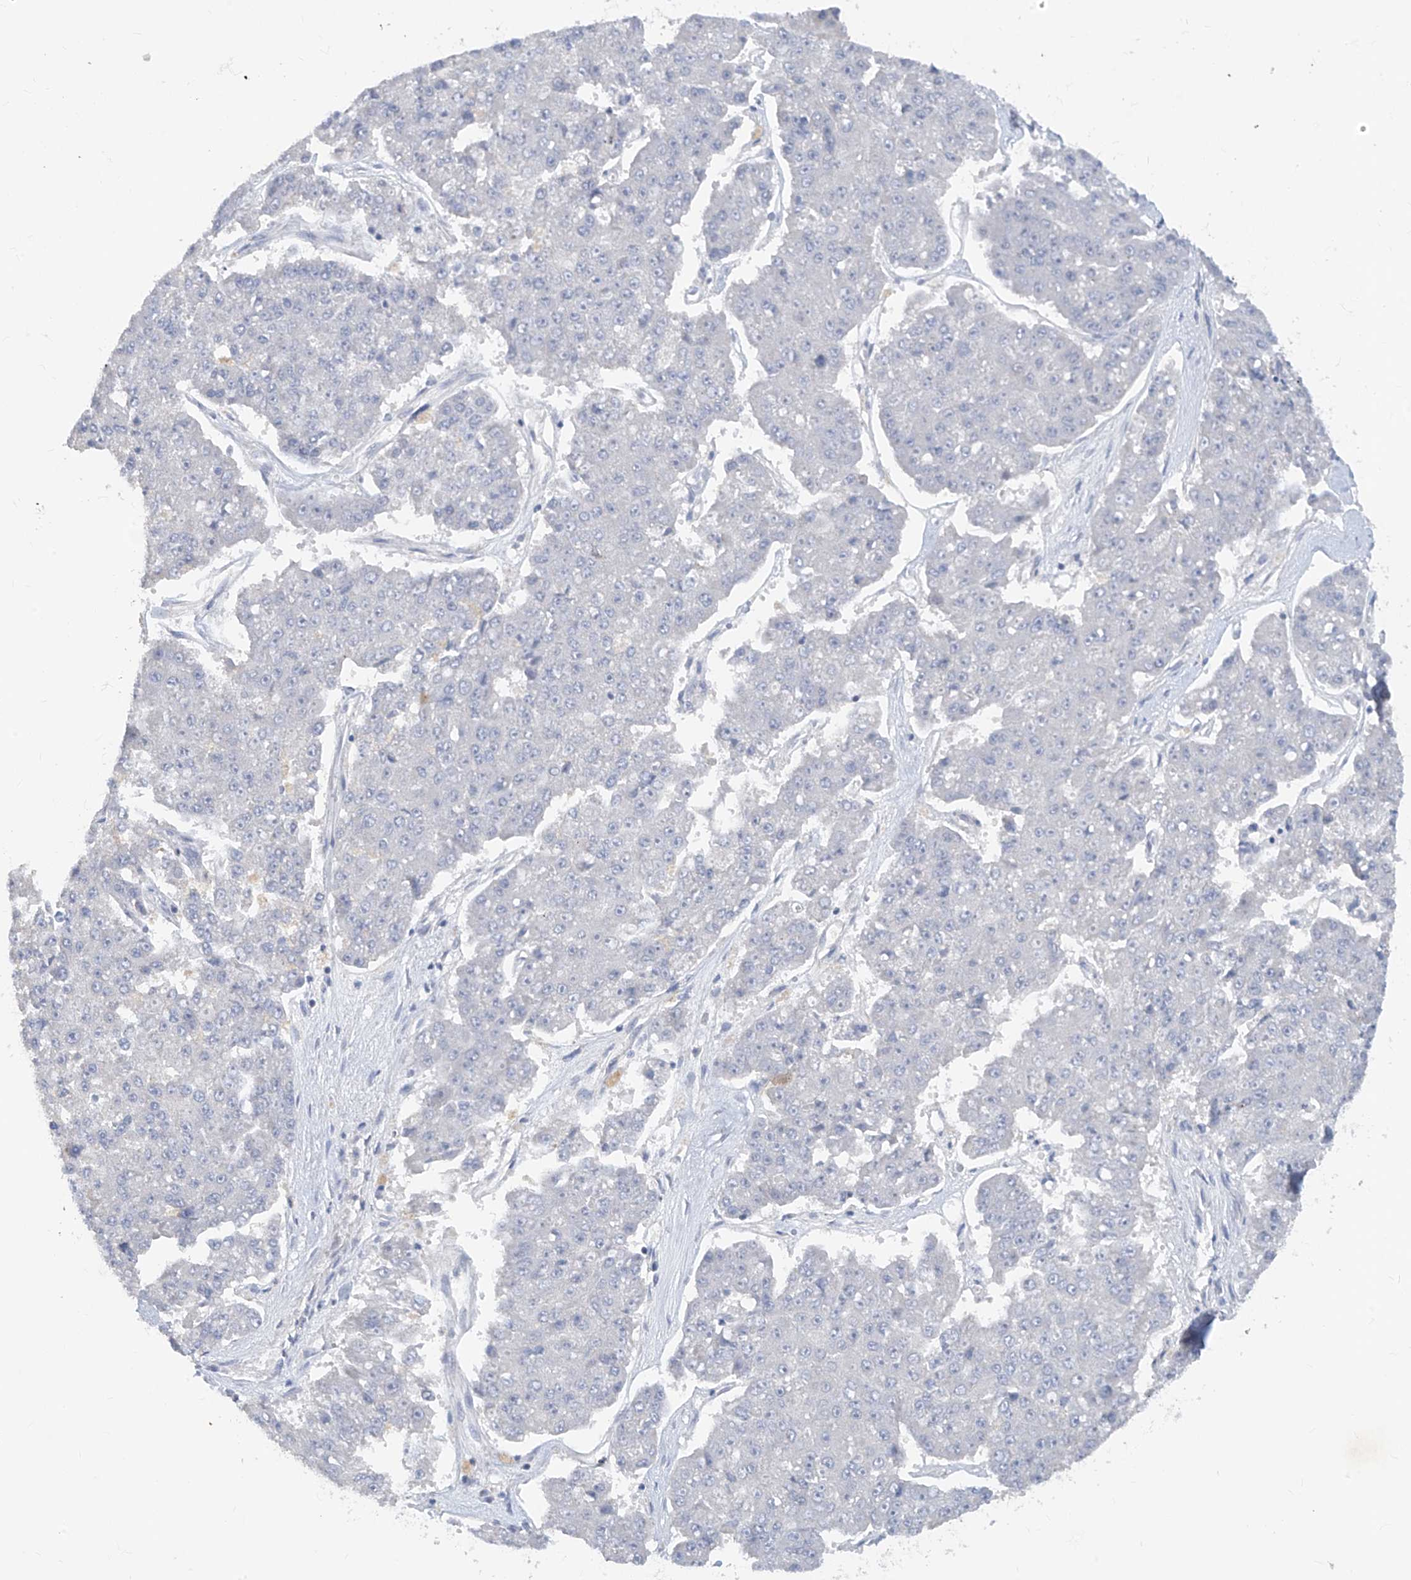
{"staining": {"intensity": "negative", "quantity": "none", "location": "none"}, "tissue": "pancreatic cancer", "cell_type": "Tumor cells", "image_type": "cancer", "snomed": [{"axis": "morphology", "description": "Adenocarcinoma, NOS"}, {"axis": "topography", "description": "Pancreas"}], "caption": "The micrograph displays no significant staining in tumor cells of pancreatic adenocarcinoma. (DAB (3,3'-diaminobenzidine) immunohistochemistry (IHC) with hematoxylin counter stain).", "gene": "TBX21", "patient": {"sex": "male", "age": 50}}